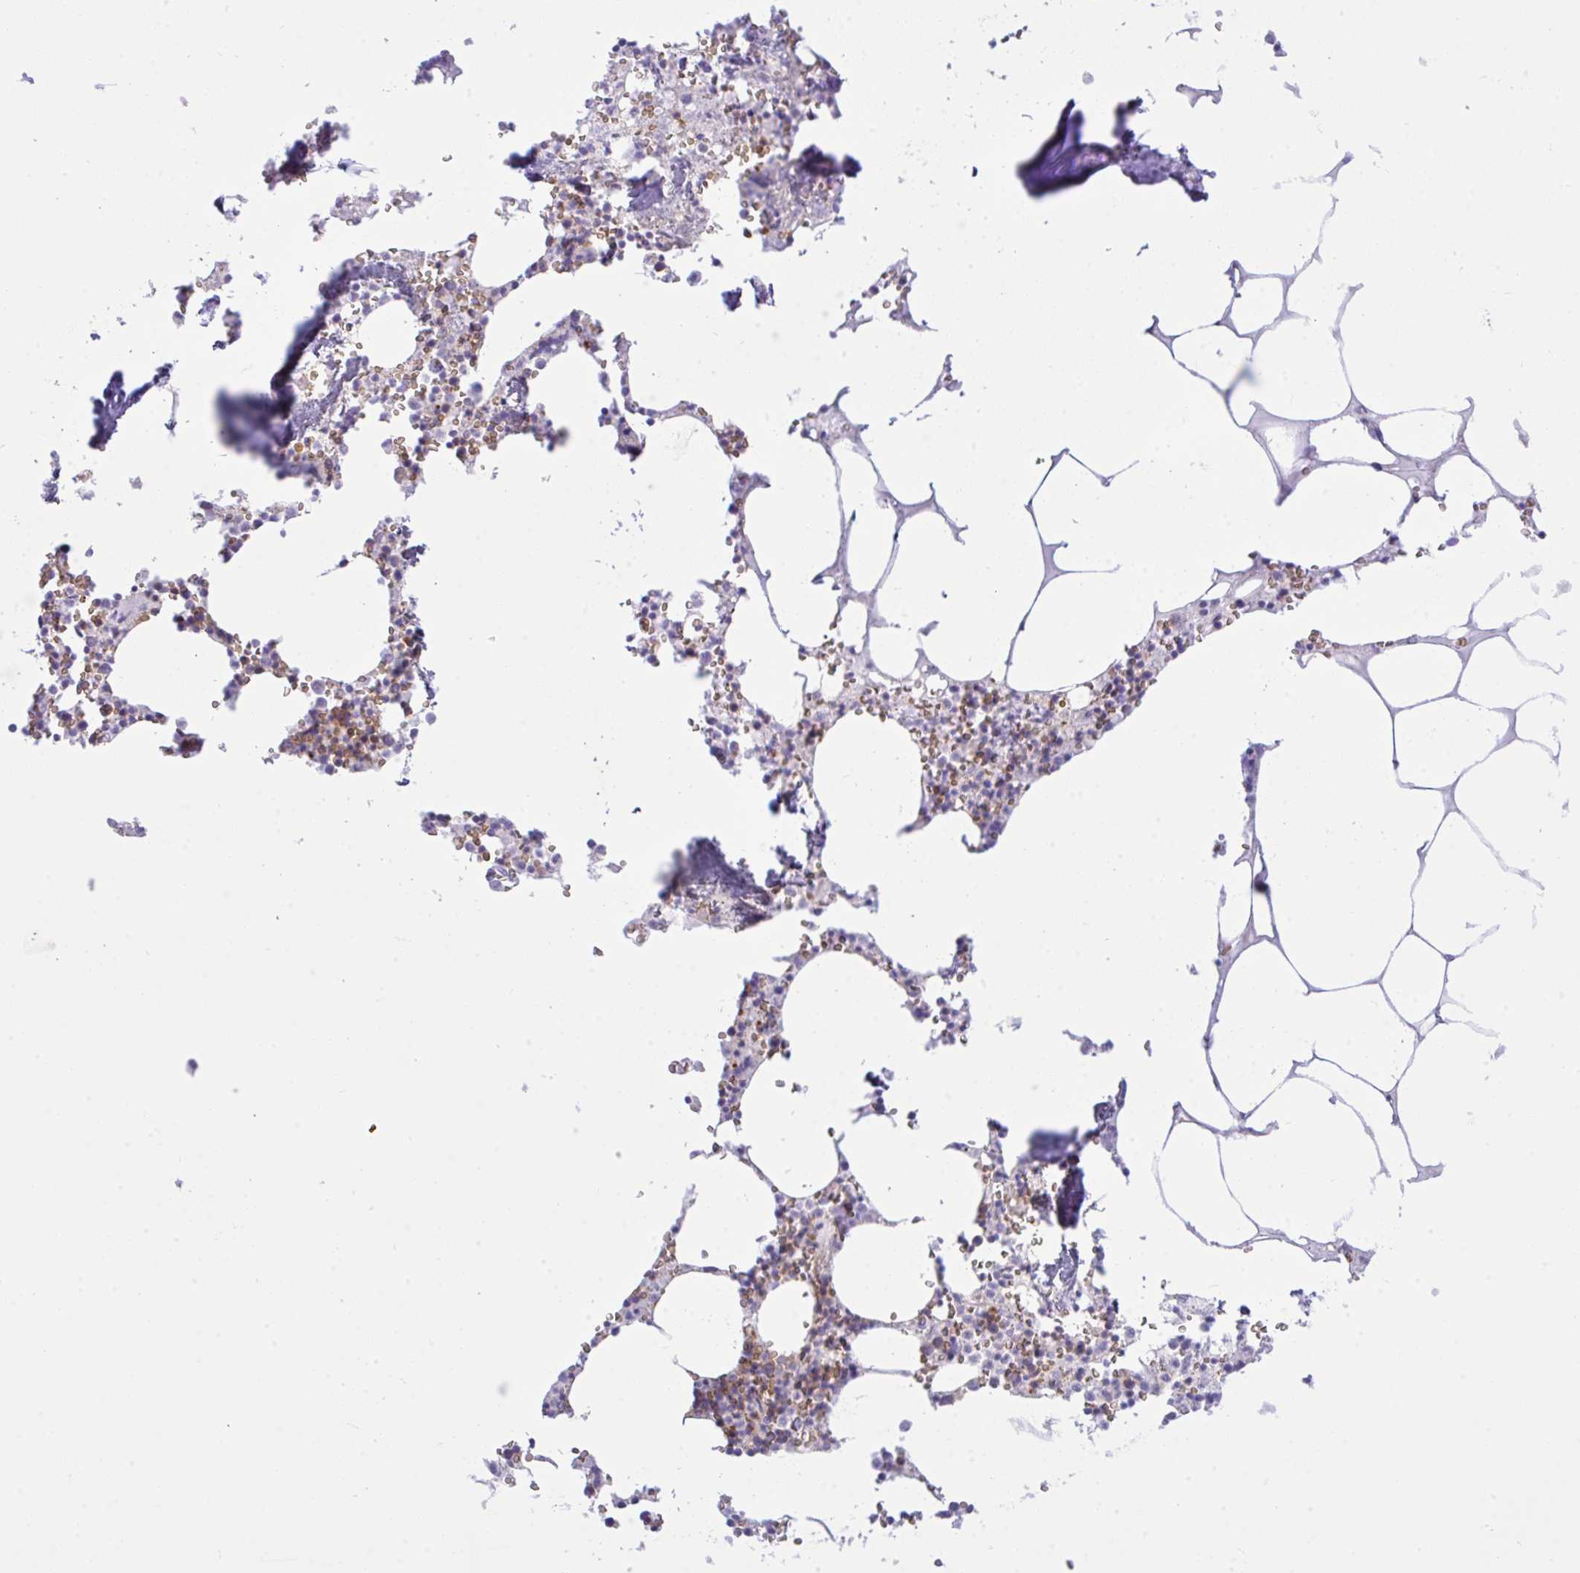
{"staining": {"intensity": "moderate", "quantity": "<25%", "location": "cytoplasmic/membranous"}, "tissue": "bone marrow", "cell_type": "Hematopoietic cells", "image_type": "normal", "snomed": [{"axis": "morphology", "description": "Normal tissue, NOS"}, {"axis": "topography", "description": "Bone marrow"}], "caption": "Moderate cytoplasmic/membranous staining for a protein is seen in approximately <25% of hematopoietic cells of benign bone marrow using immunohistochemistry (IHC).", "gene": "EEF1A1", "patient": {"sex": "male", "age": 54}}